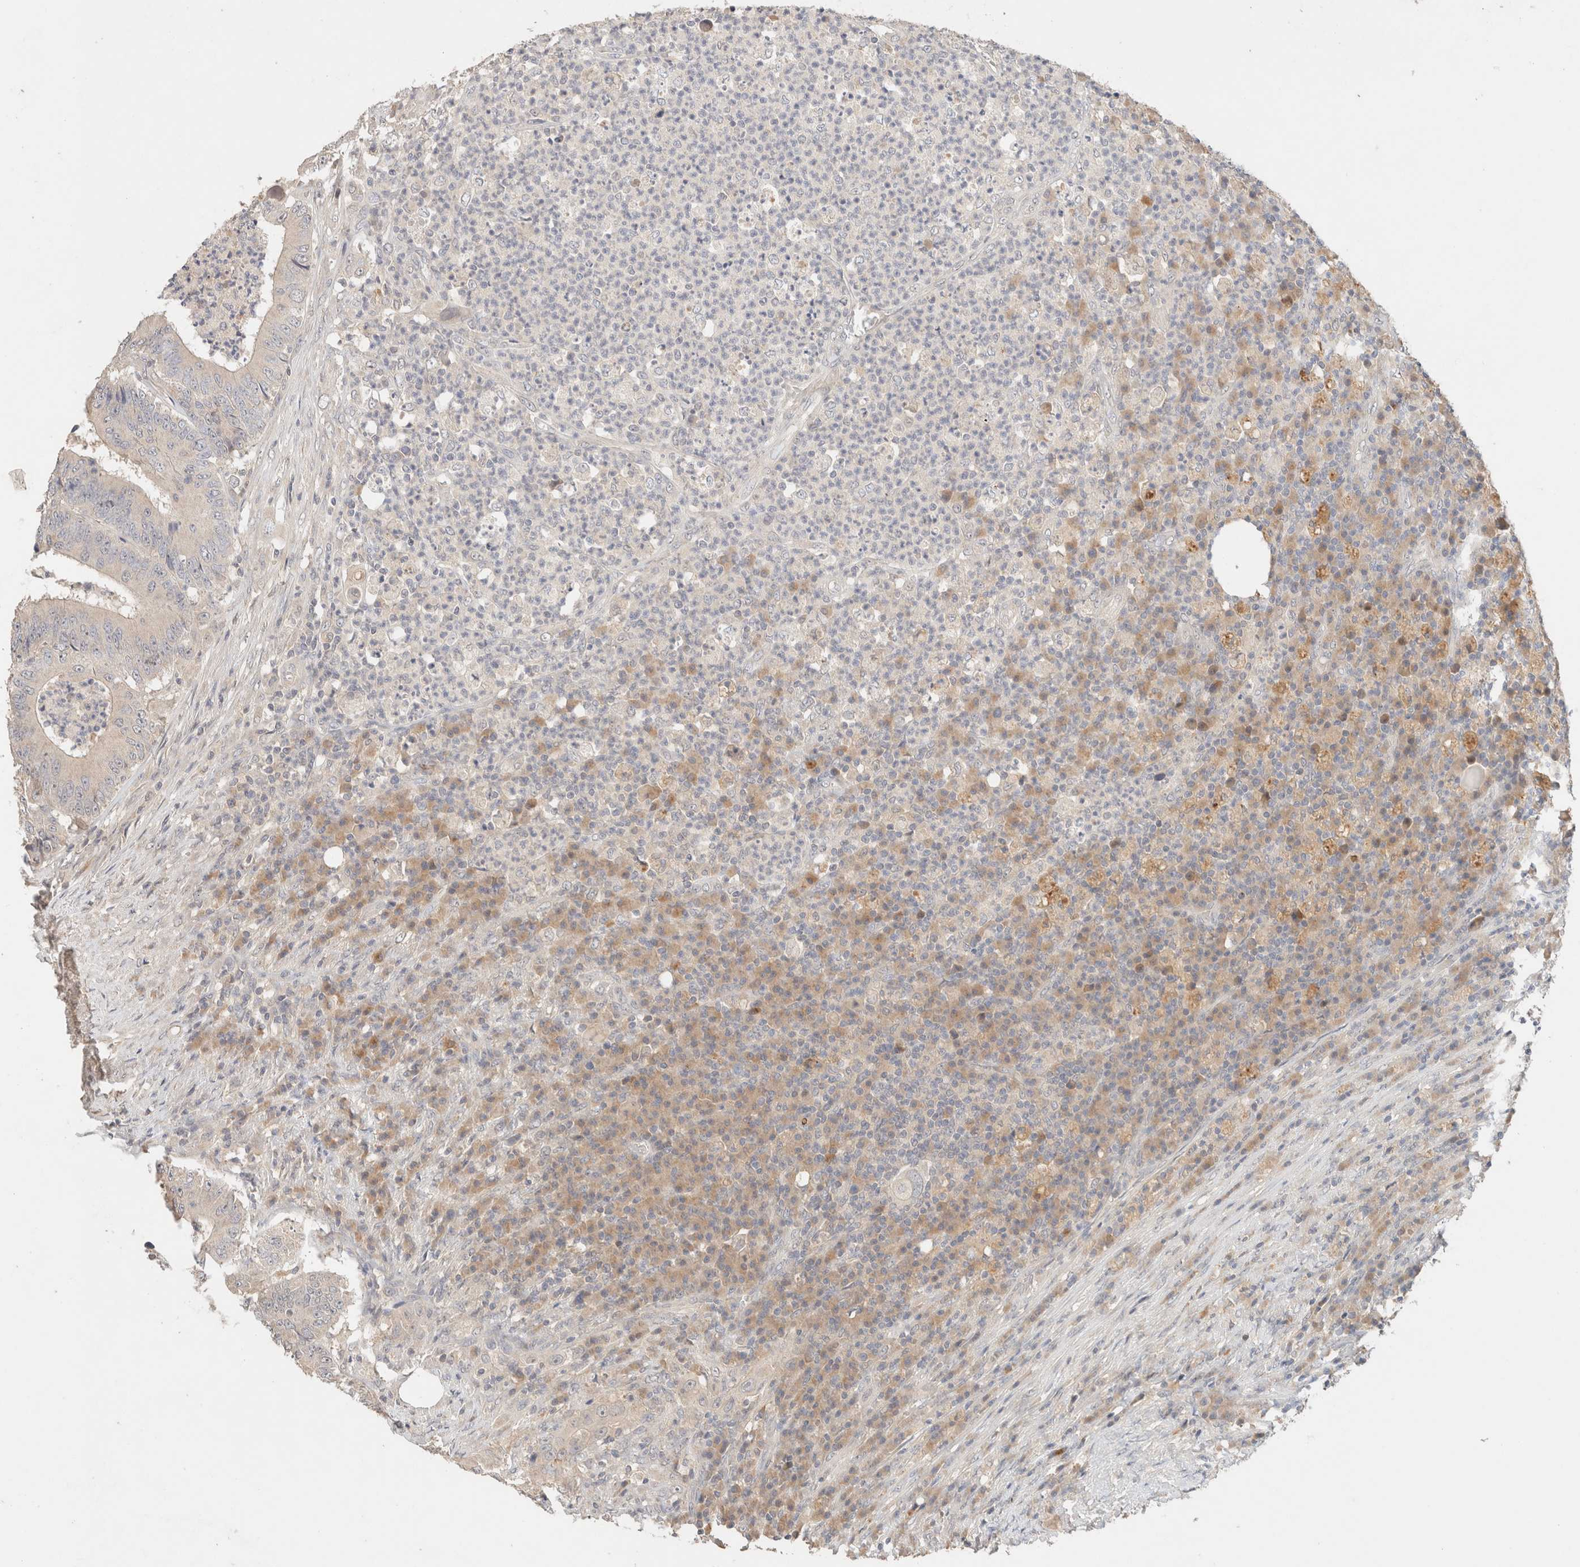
{"staining": {"intensity": "negative", "quantity": "none", "location": "none"}, "tissue": "colorectal cancer", "cell_type": "Tumor cells", "image_type": "cancer", "snomed": [{"axis": "morphology", "description": "Adenocarcinoma, NOS"}, {"axis": "topography", "description": "Colon"}], "caption": "IHC histopathology image of neoplastic tissue: colorectal cancer (adenocarcinoma) stained with DAB (3,3'-diaminobenzidine) displays no significant protein positivity in tumor cells.", "gene": "SARM1", "patient": {"sex": "male", "age": 83}}